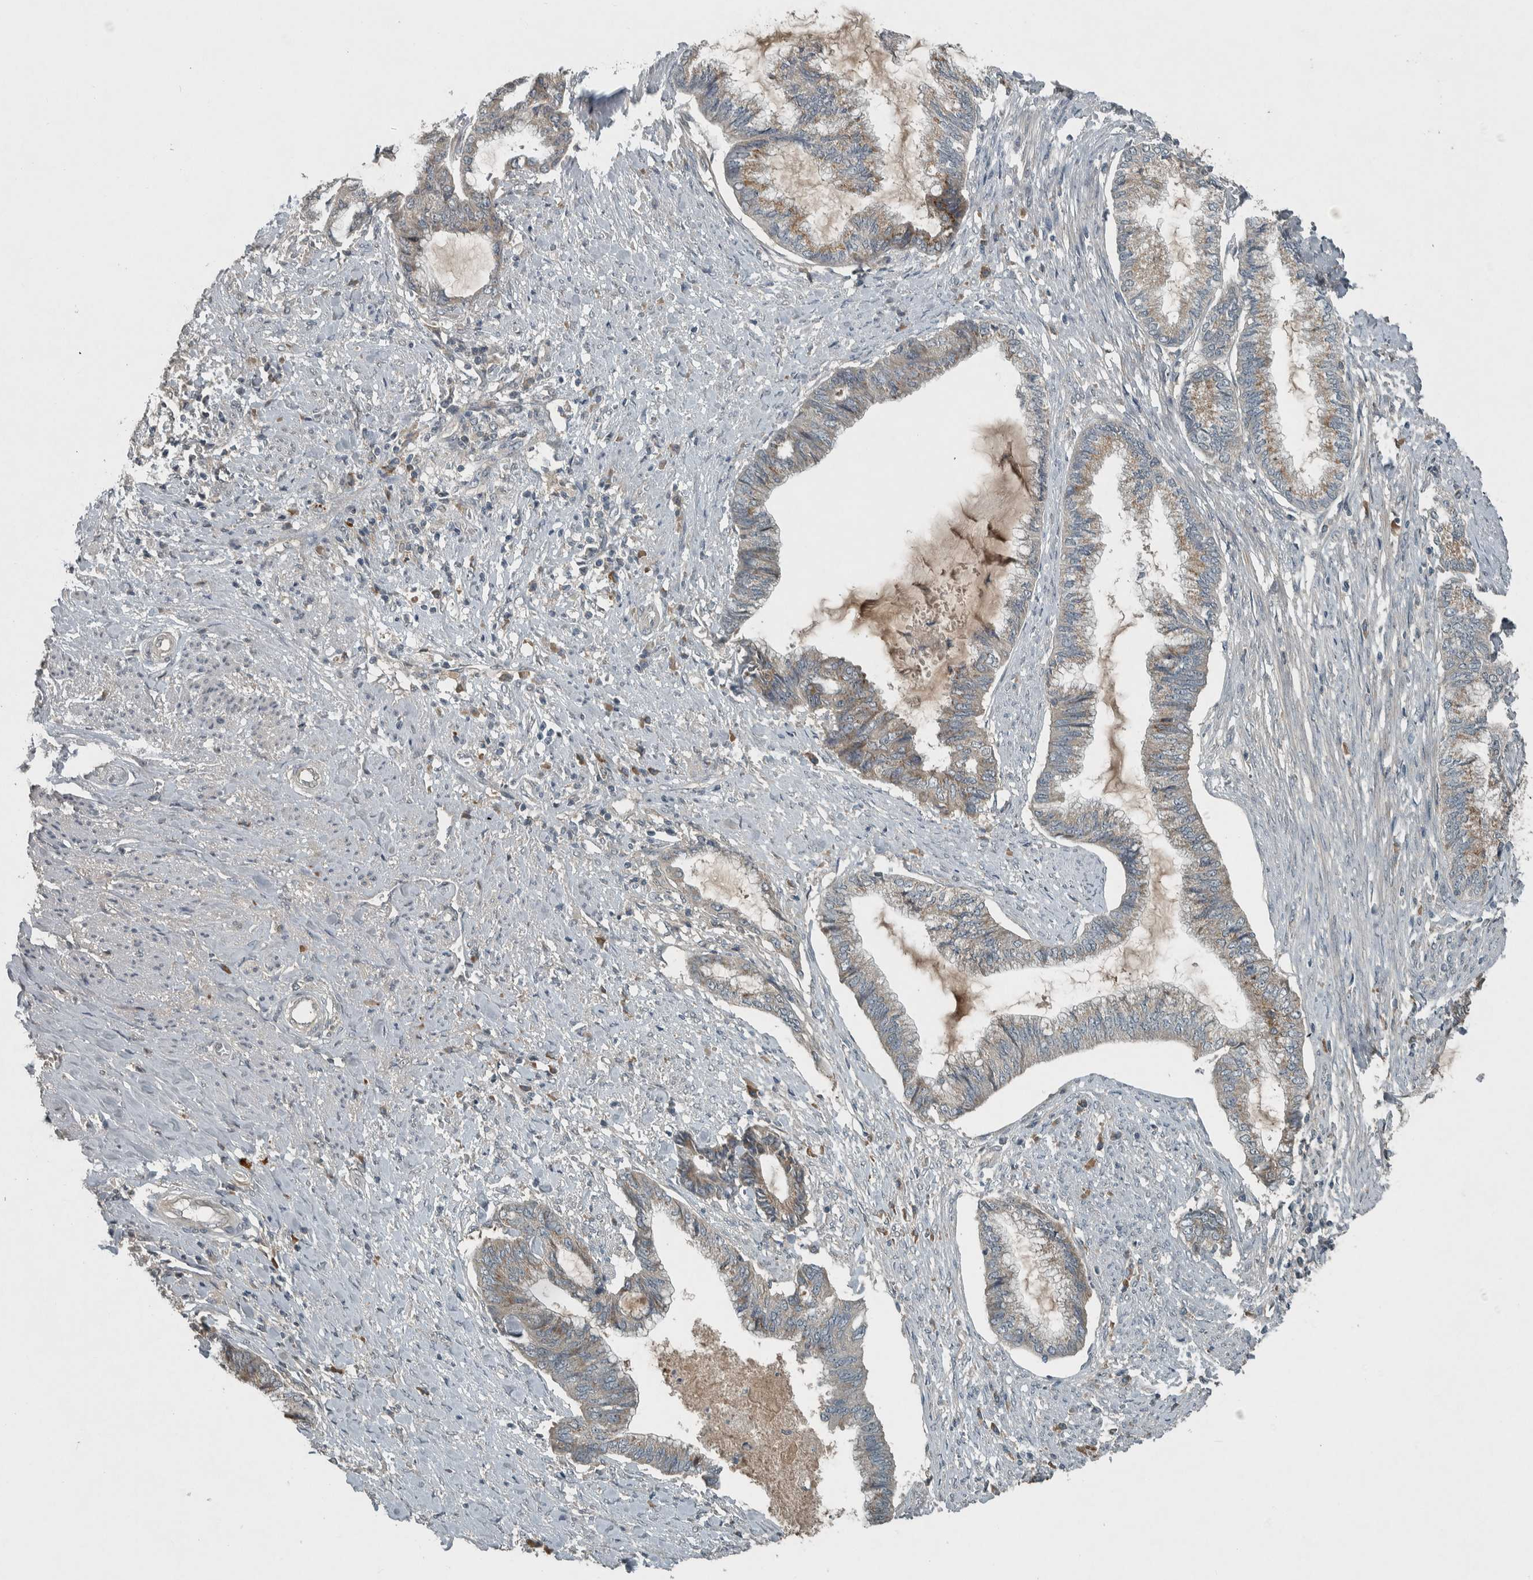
{"staining": {"intensity": "weak", "quantity": "<25%", "location": "cytoplasmic/membranous"}, "tissue": "endometrial cancer", "cell_type": "Tumor cells", "image_type": "cancer", "snomed": [{"axis": "morphology", "description": "Adenocarcinoma, NOS"}, {"axis": "topography", "description": "Endometrium"}], "caption": "Tumor cells are negative for protein expression in human endometrial adenocarcinoma.", "gene": "CLCN2", "patient": {"sex": "female", "age": 86}}